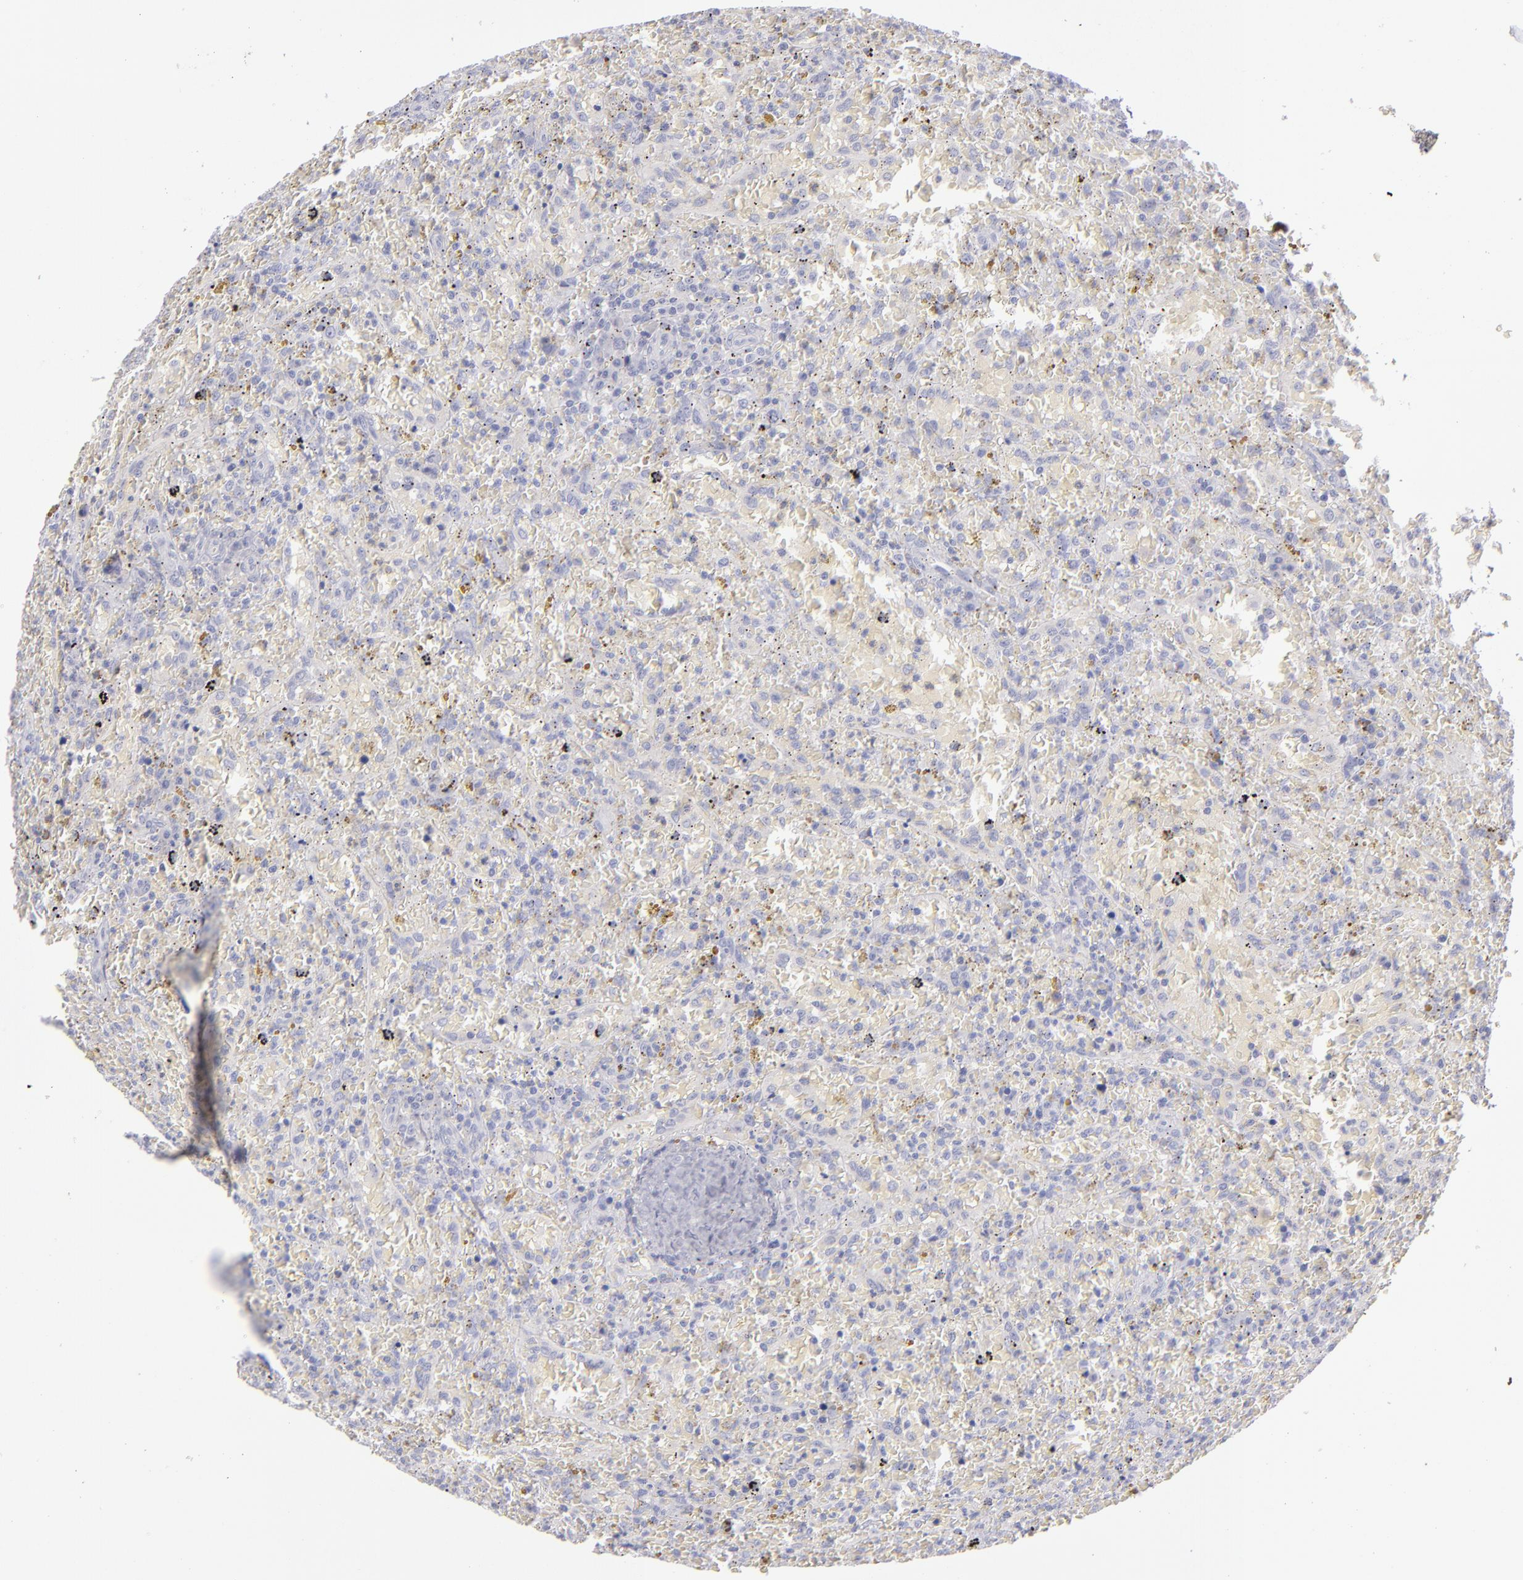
{"staining": {"intensity": "negative", "quantity": "none", "location": "none"}, "tissue": "lymphoma", "cell_type": "Tumor cells", "image_type": "cancer", "snomed": [{"axis": "morphology", "description": "Malignant lymphoma, non-Hodgkin's type, High grade"}, {"axis": "topography", "description": "Spleen"}, {"axis": "topography", "description": "Lymph node"}], "caption": "Photomicrograph shows no significant protein staining in tumor cells of lymphoma.", "gene": "ITGB4", "patient": {"sex": "female", "age": 70}}